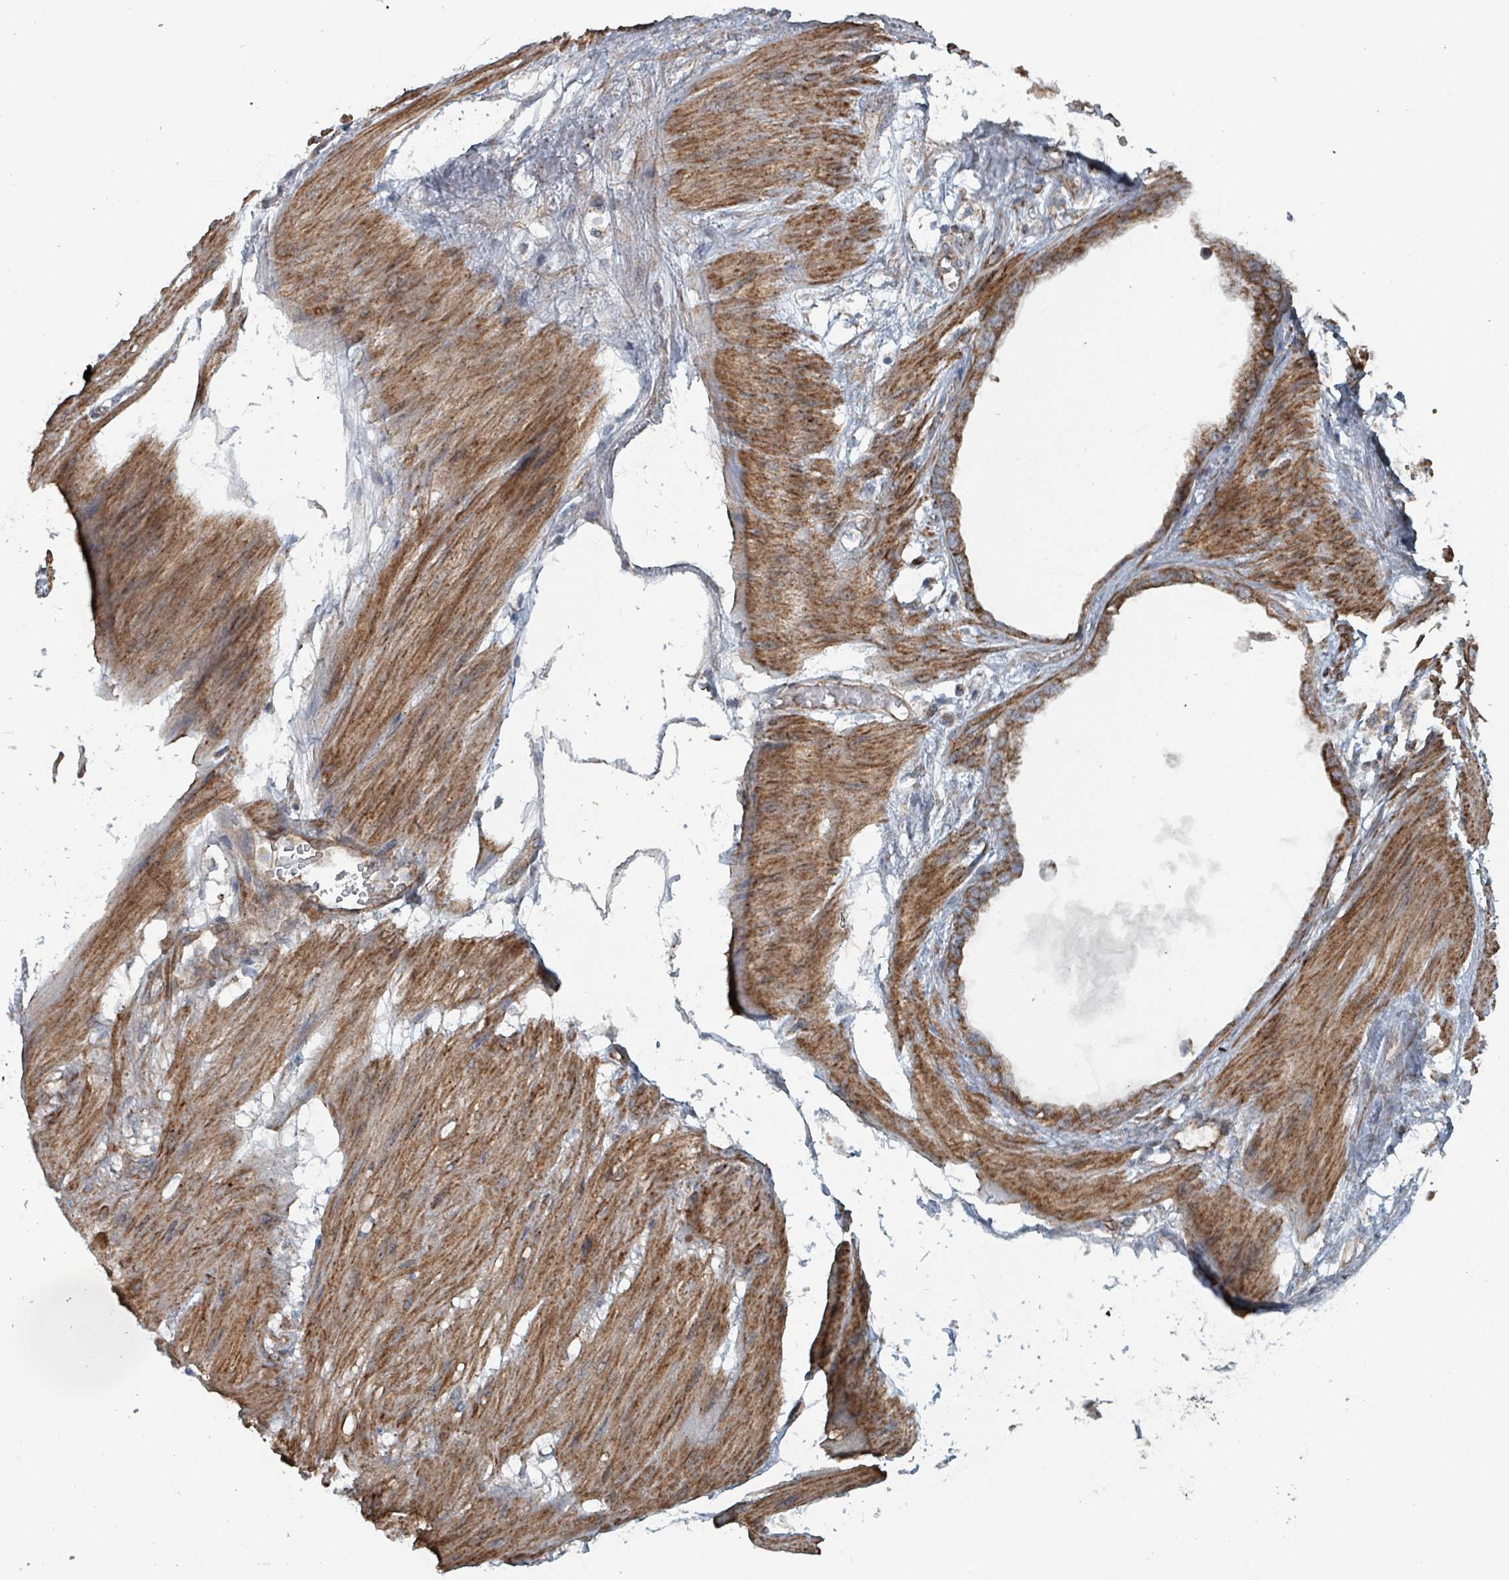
{"staining": {"intensity": "moderate", "quantity": ">75%", "location": "cytoplasmic/membranous"}, "tissue": "stomach cancer", "cell_type": "Tumor cells", "image_type": "cancer", "snomed": [{"axis": "morphology", "description": "Adenocarcinoma, NOS"}, {"axis": "topography", "description": "Stomach"}], "caption": "This is an image of immunohistochemistry staining of stomach cancer, which shows moderate expression in the cytoplasmic/membranous of tumor cells.", "gene": "MRPL4", "patient": {"sex": "male", "age": 55}}